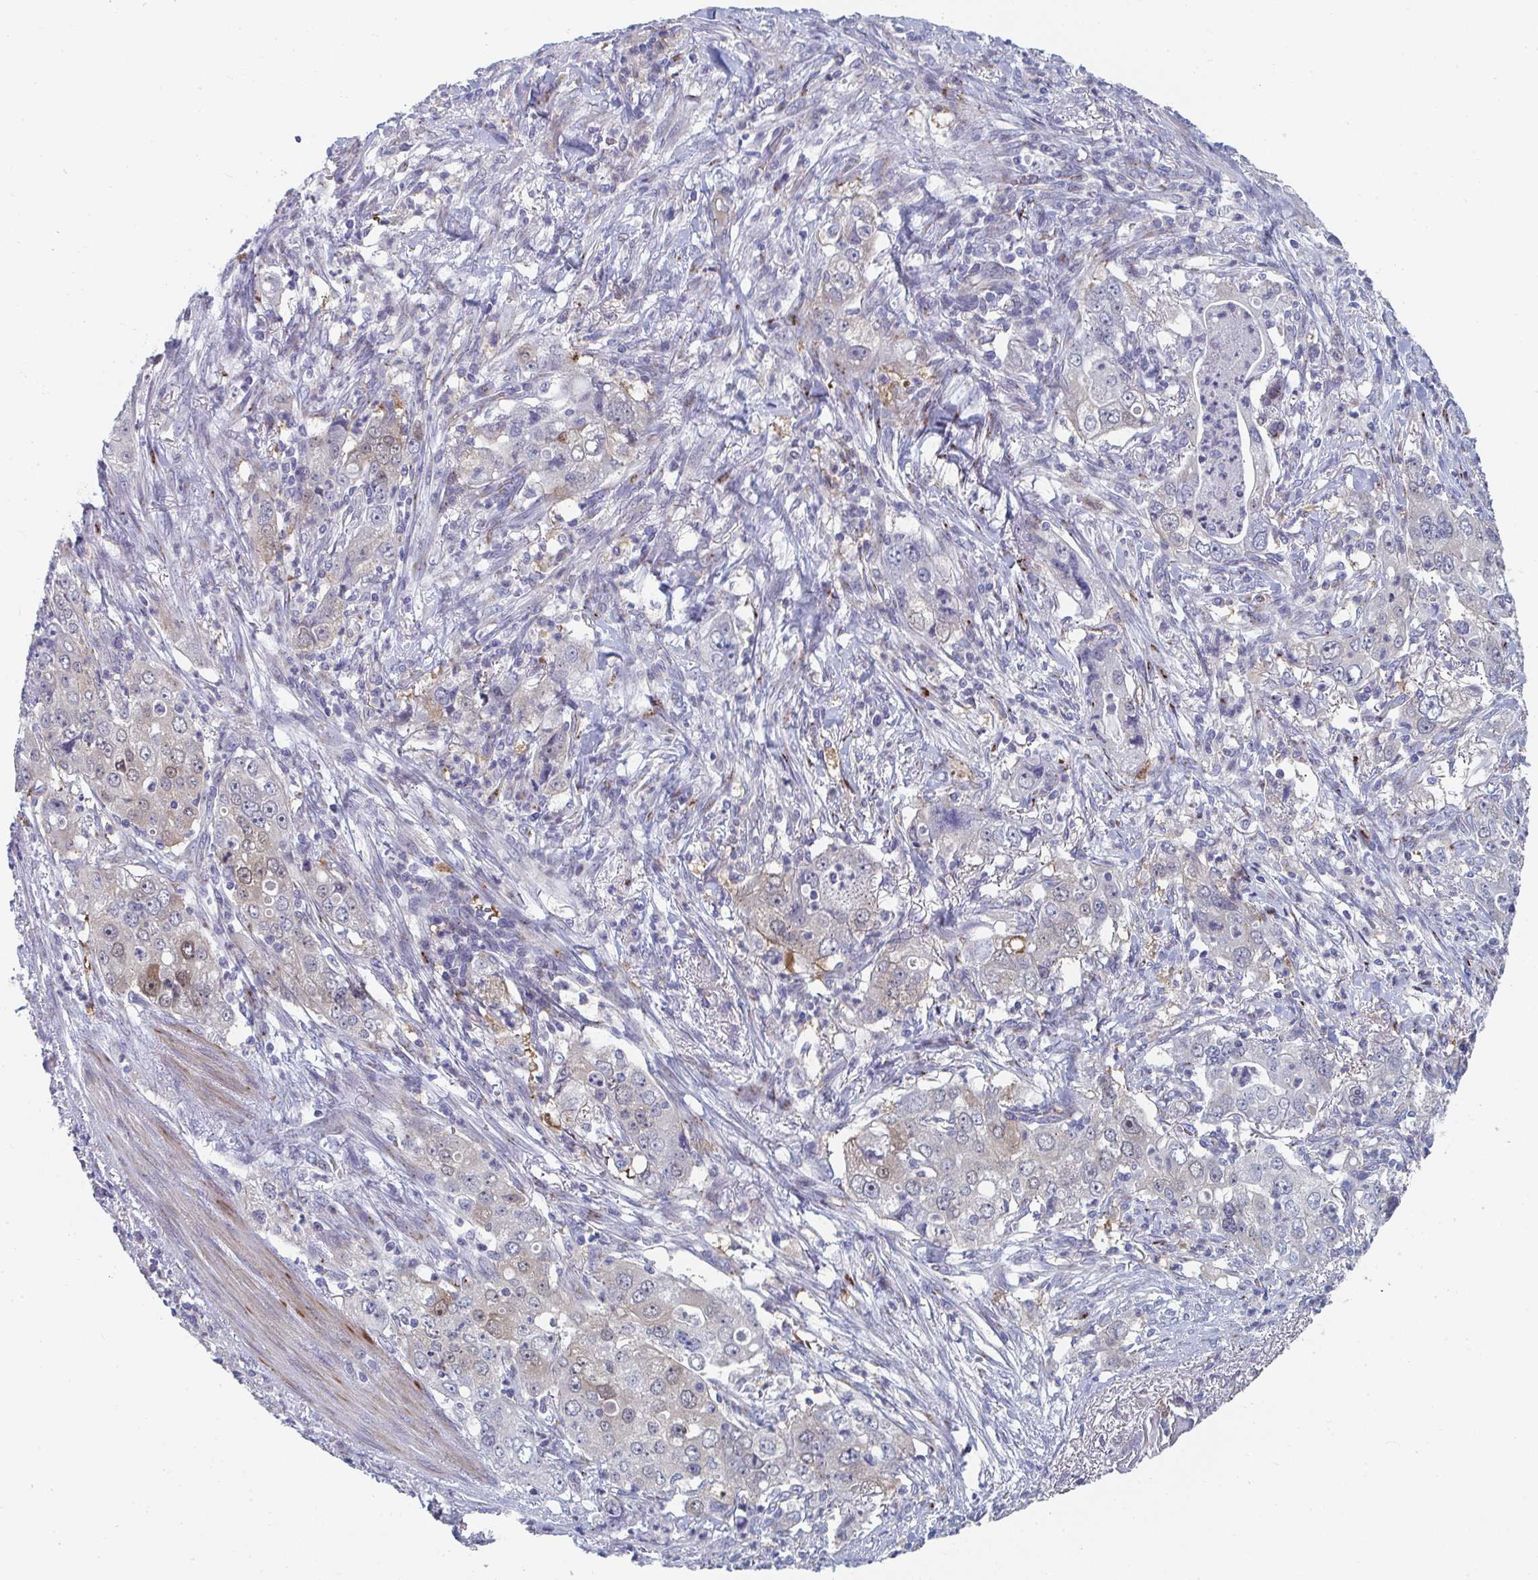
{"staining": {"intensity": "weak", "quantity": "<25%", "location": "nuclear"}, "tissue": "stomach cancer", "cell_type": "Tumor cells", "image_type": "cancer", "snomed": [{"axis": "morphology", "description": "Adenocarcinoma, NOS"}, {"axis": "topography", "description": "Stomach, upper"}], "caption": "This is an IHC photomicrograph of stomach adenocarcinoma. There is no positivity in tumor cells.", "gene": "PSMG1", "patient": {"sex": "male", "age": 75}}